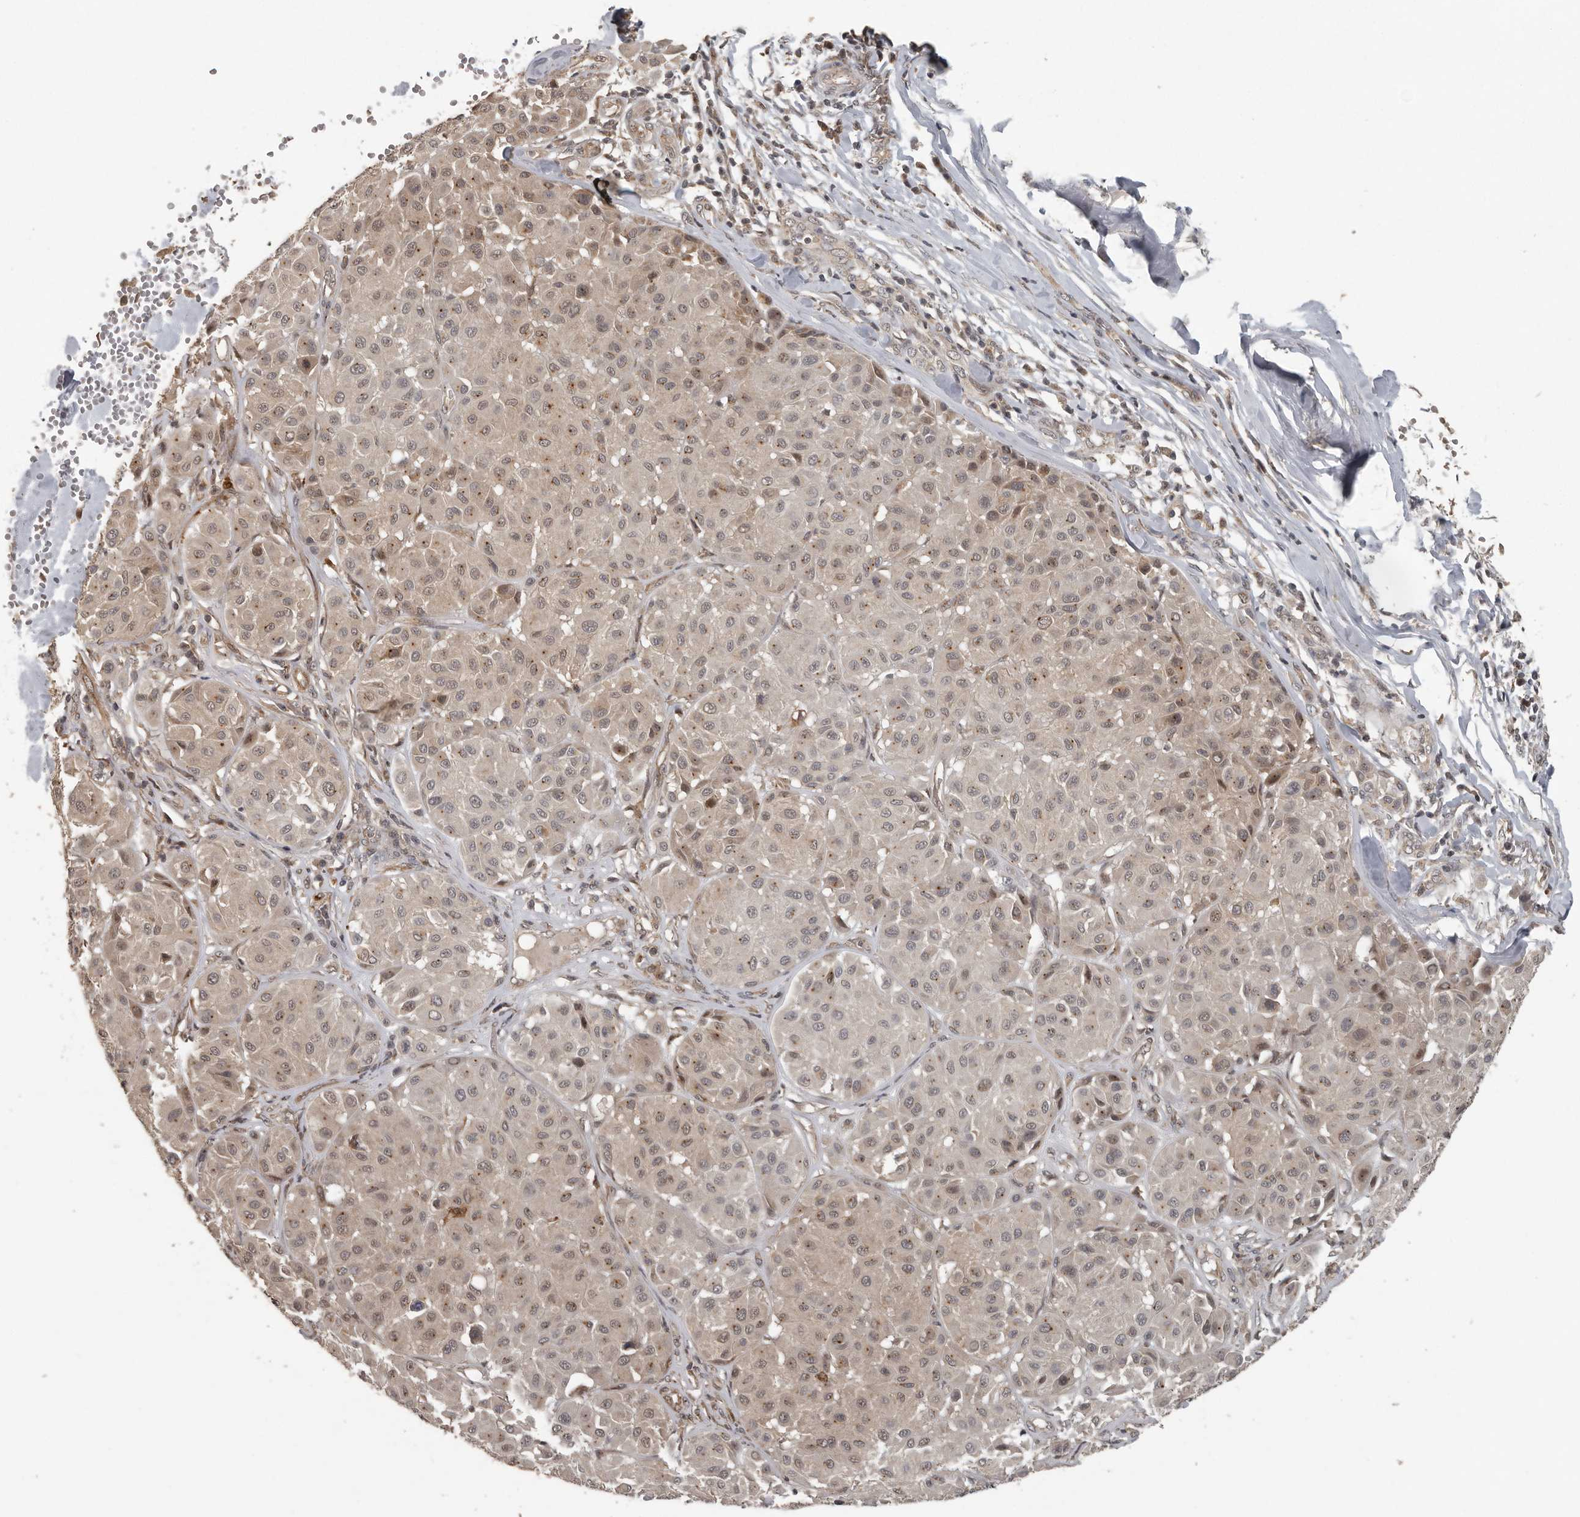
{"staining": {"intensity": "weak", "quantity": "25%-75%", "location": "cytoplasmic/membranous"}, "tissue": "melanoma", "cell_type": "Tumor cells", "image_type": "cancer", "snomed": [{"axis": "morphology", "description": "Malignant melanoma, Metastatic site"}, {"axis": "topography", "description": "Soft tissue"}], "caption": "The photomicrograph shows immunohistochemical staining of malignant melanoma (metastatic site). There is weak cytoplasmic/membranous expression is identified in approximately 25%-75% of tumor cells.", "gene": "CEP350", "patient": {"sex": "male", "age": 41}}